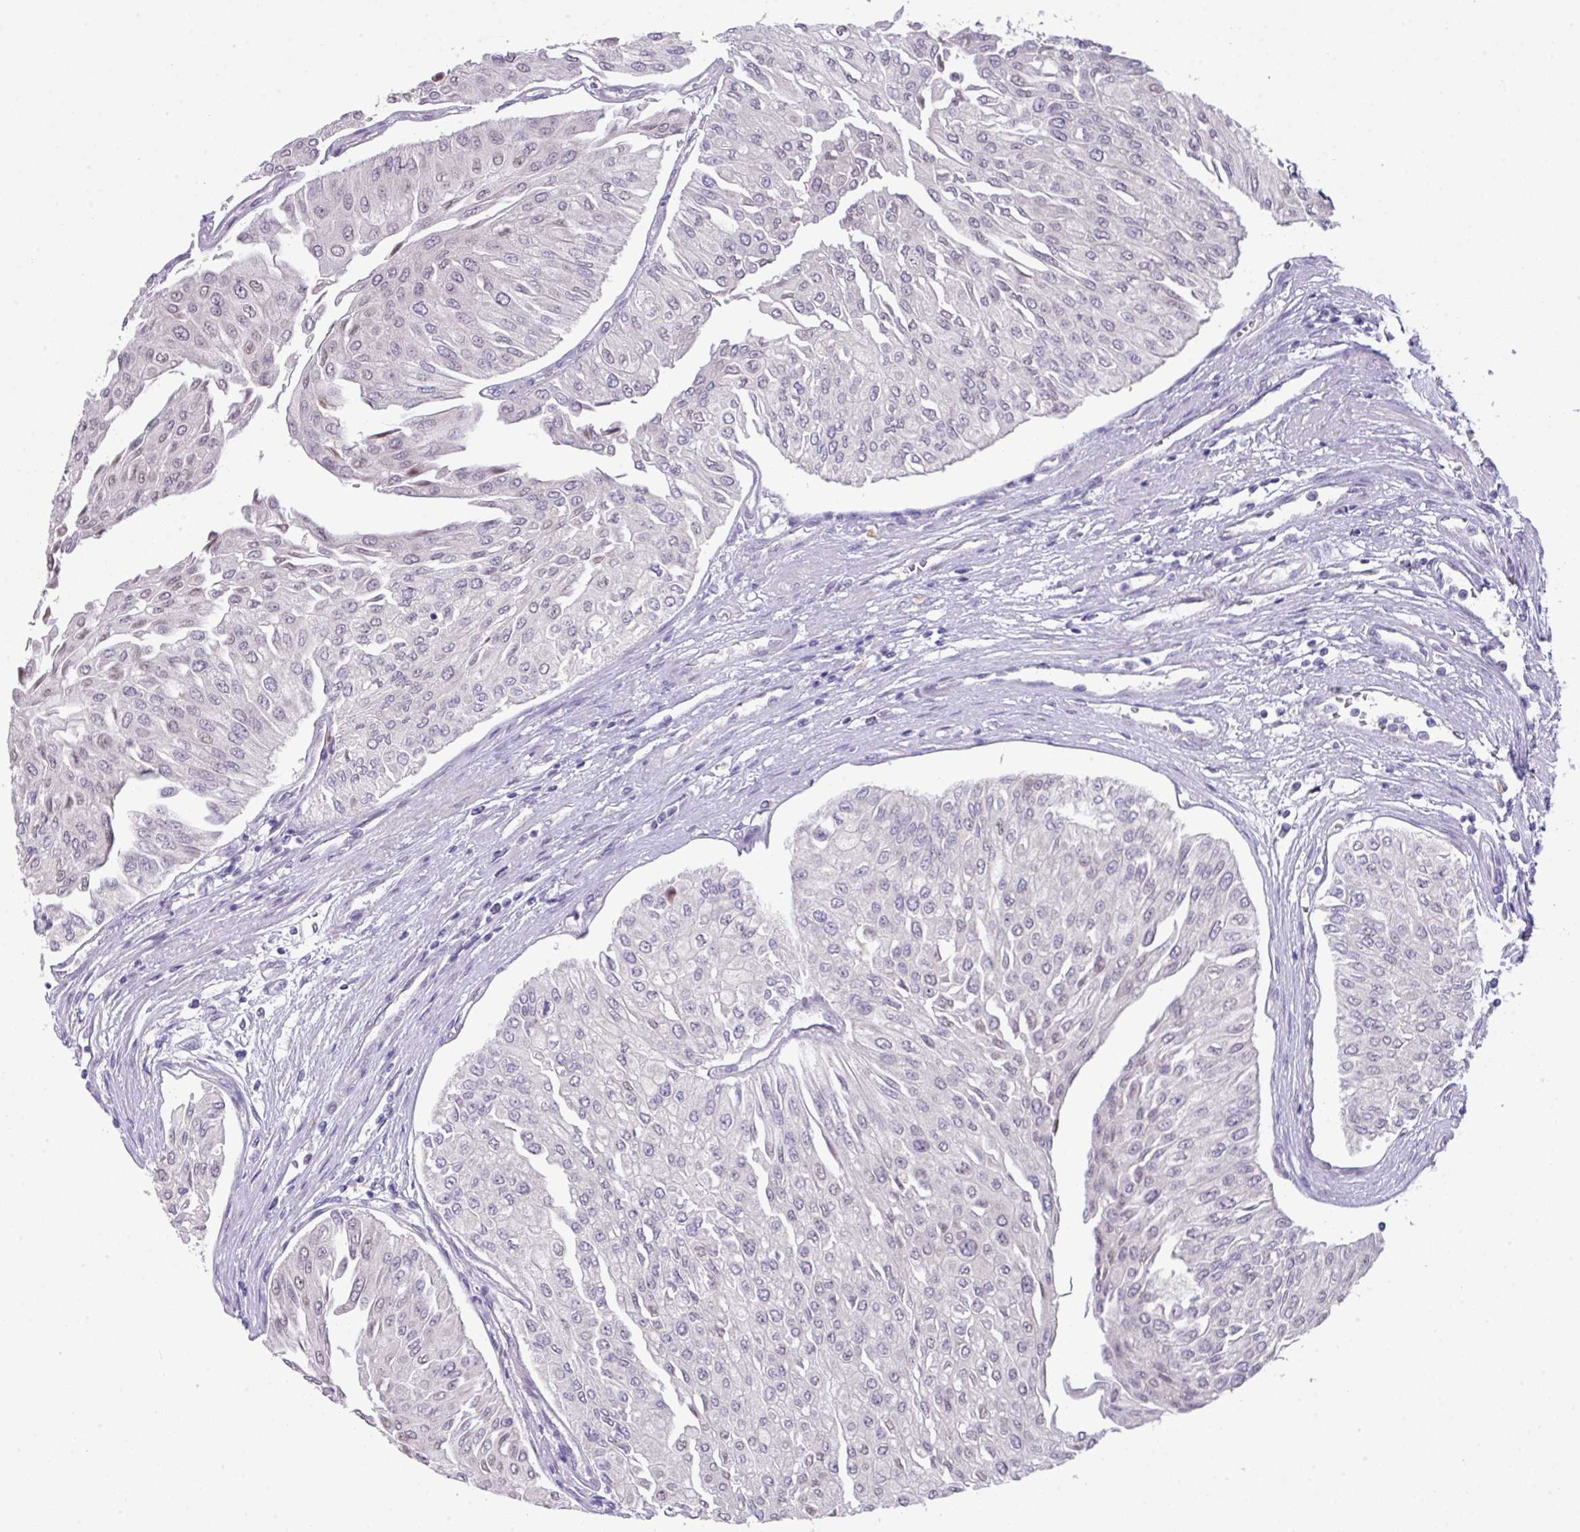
{"staining": {"intensity": "weak", "quantity": "<25%", "location": "nuclear"}, "tissue": "urothelial cancer", "cell_type": "Tumor cells", "image_type": "cancer", "snomed": [{"axis": "morphology", "description": "Urothelial carcinoma, Low grade"}, {"axis": "topography", "description": "Urinary bladder"}], "caption": "This is an IHC photomicrograph of human low-grade urothelial carcinoma. There is no positivity in tumor cells.", "gene": "ANKRD13B", "patient": {"sex": "male", "age": 67}}